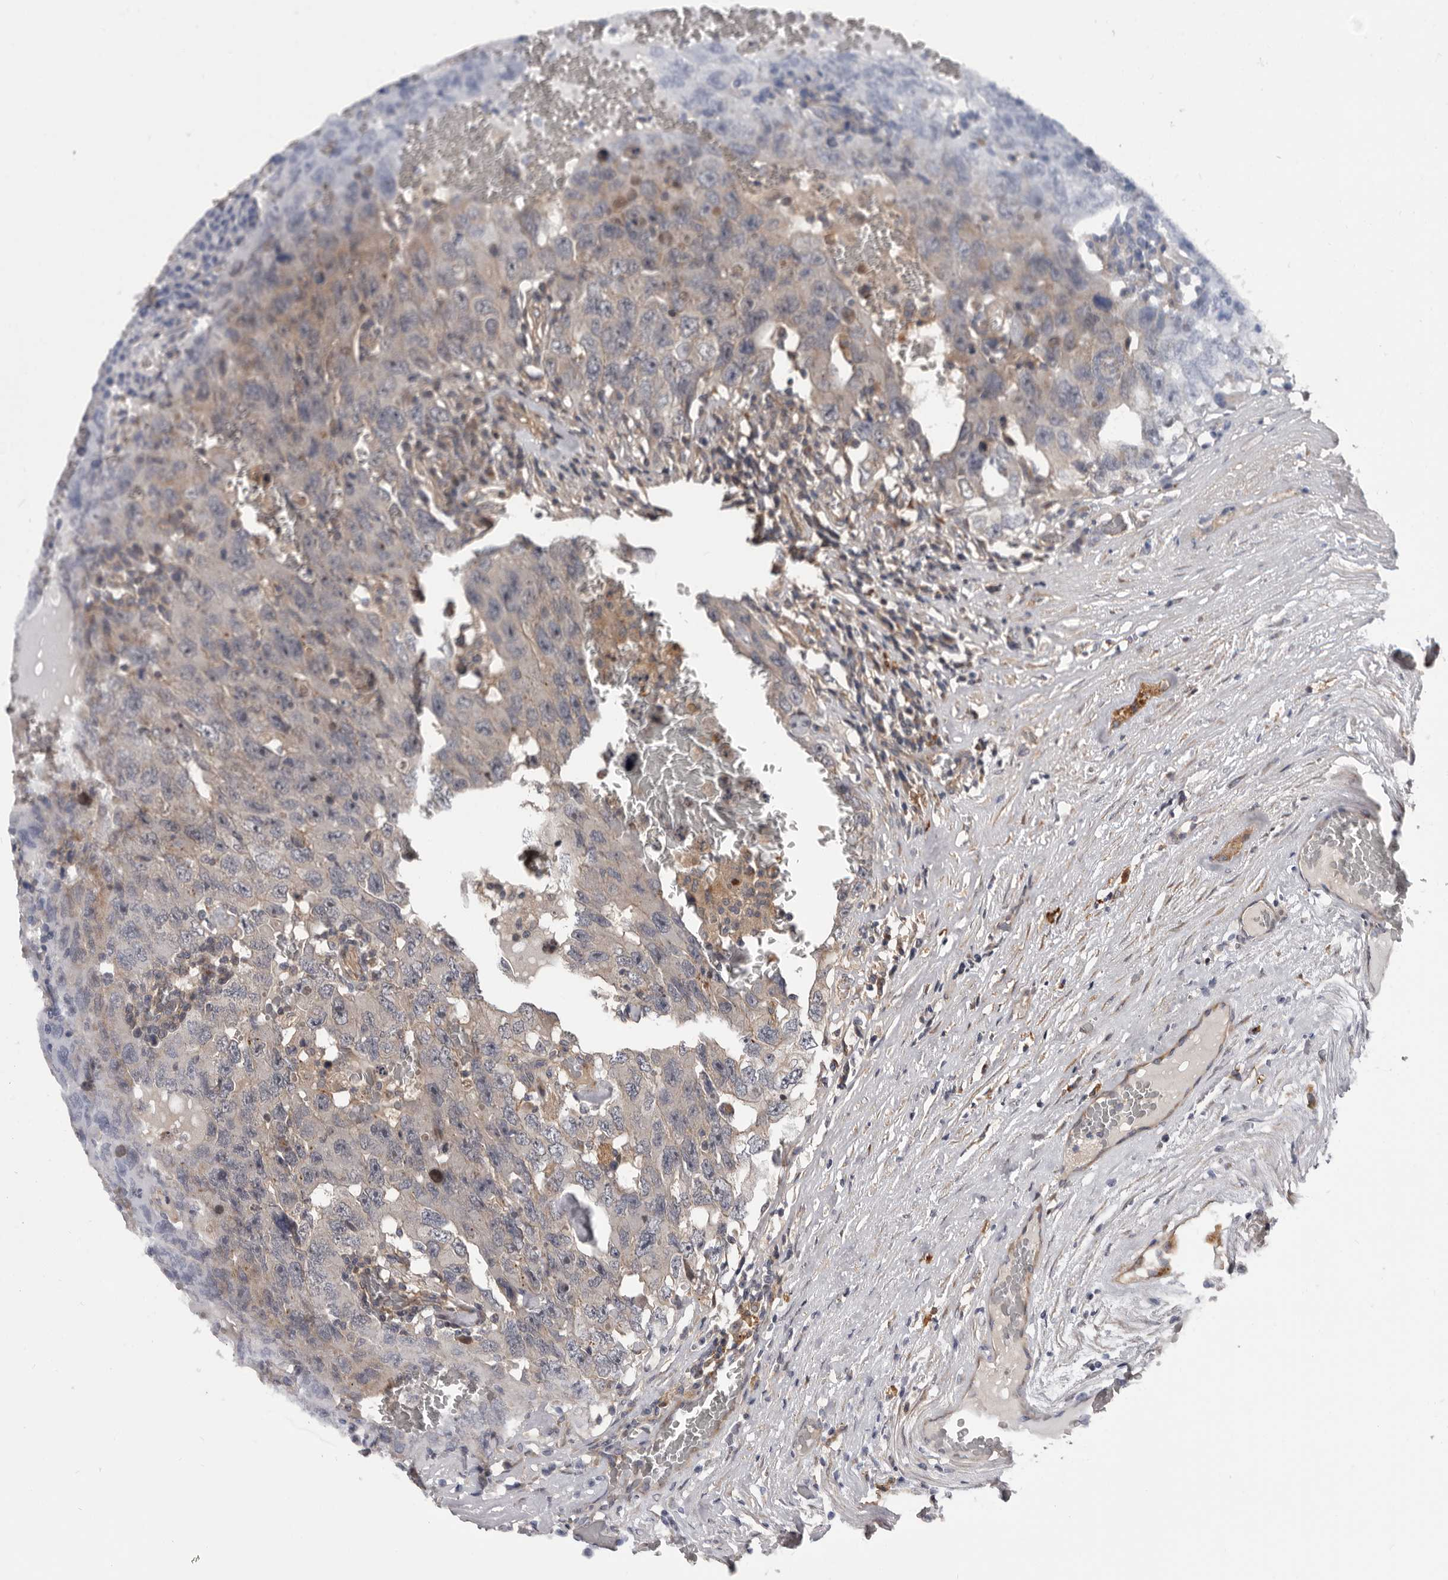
{"staining": {"intensity": "negative", "quantity": "none", "location": "none"}, "tissue": "testis cancer", "cell_type": "Tumor cells", "image_type": "cancer", "snomed": [{"axis": "morphology", "description": "Carcinoma, Embryonal, NOS"}, {"axis": "topography", "description": "Testis"}], "caption": "DAB (3,3'-diaminobenzidine) immunohistochemical staining of human testis embryonal carcinoma displays no significant expression in tumor cells.", "gene": "ADAMTS2", "patient": {"sex": "male", "age": 26}}